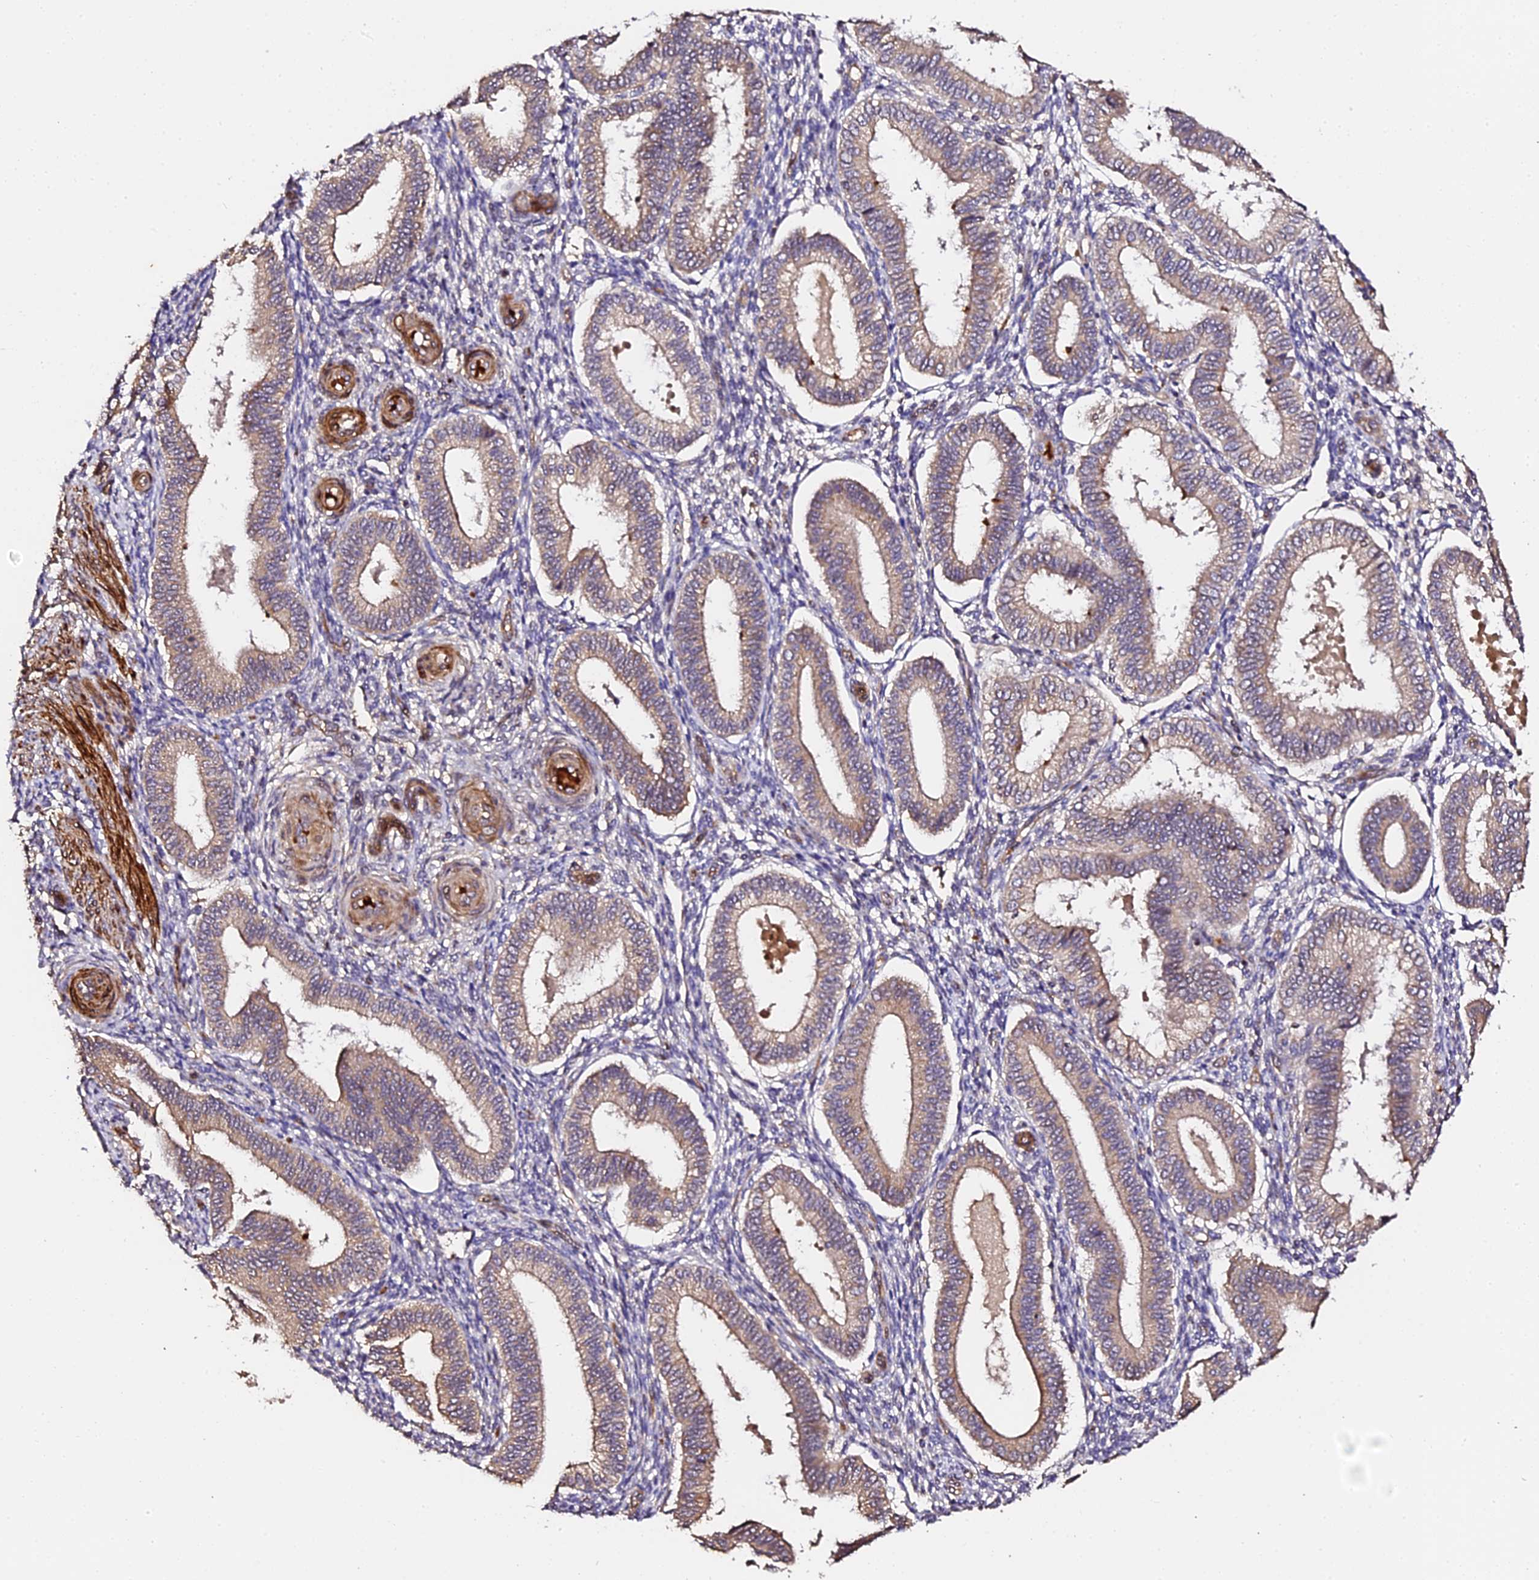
{"staining": {"intensity": "weak", "quantity": "<25%", "location": "cytoplasmic/membranous"}, "tissue": "endometrium", "cell_type": "Cells in endometrial stroma", "image_type": "normal", "snomed": [{"axis": "morphology", "description": "Normal tissue, NOS"}, {"axis": "topography", "description": "Endometrium"}], "caption": "Normal endometrium was stained to show a protein in brown. There is no significant positivity in cells in endometrial stroma.", "gene": "TDO2", "patient": {"sex": "female", "age": 39}}